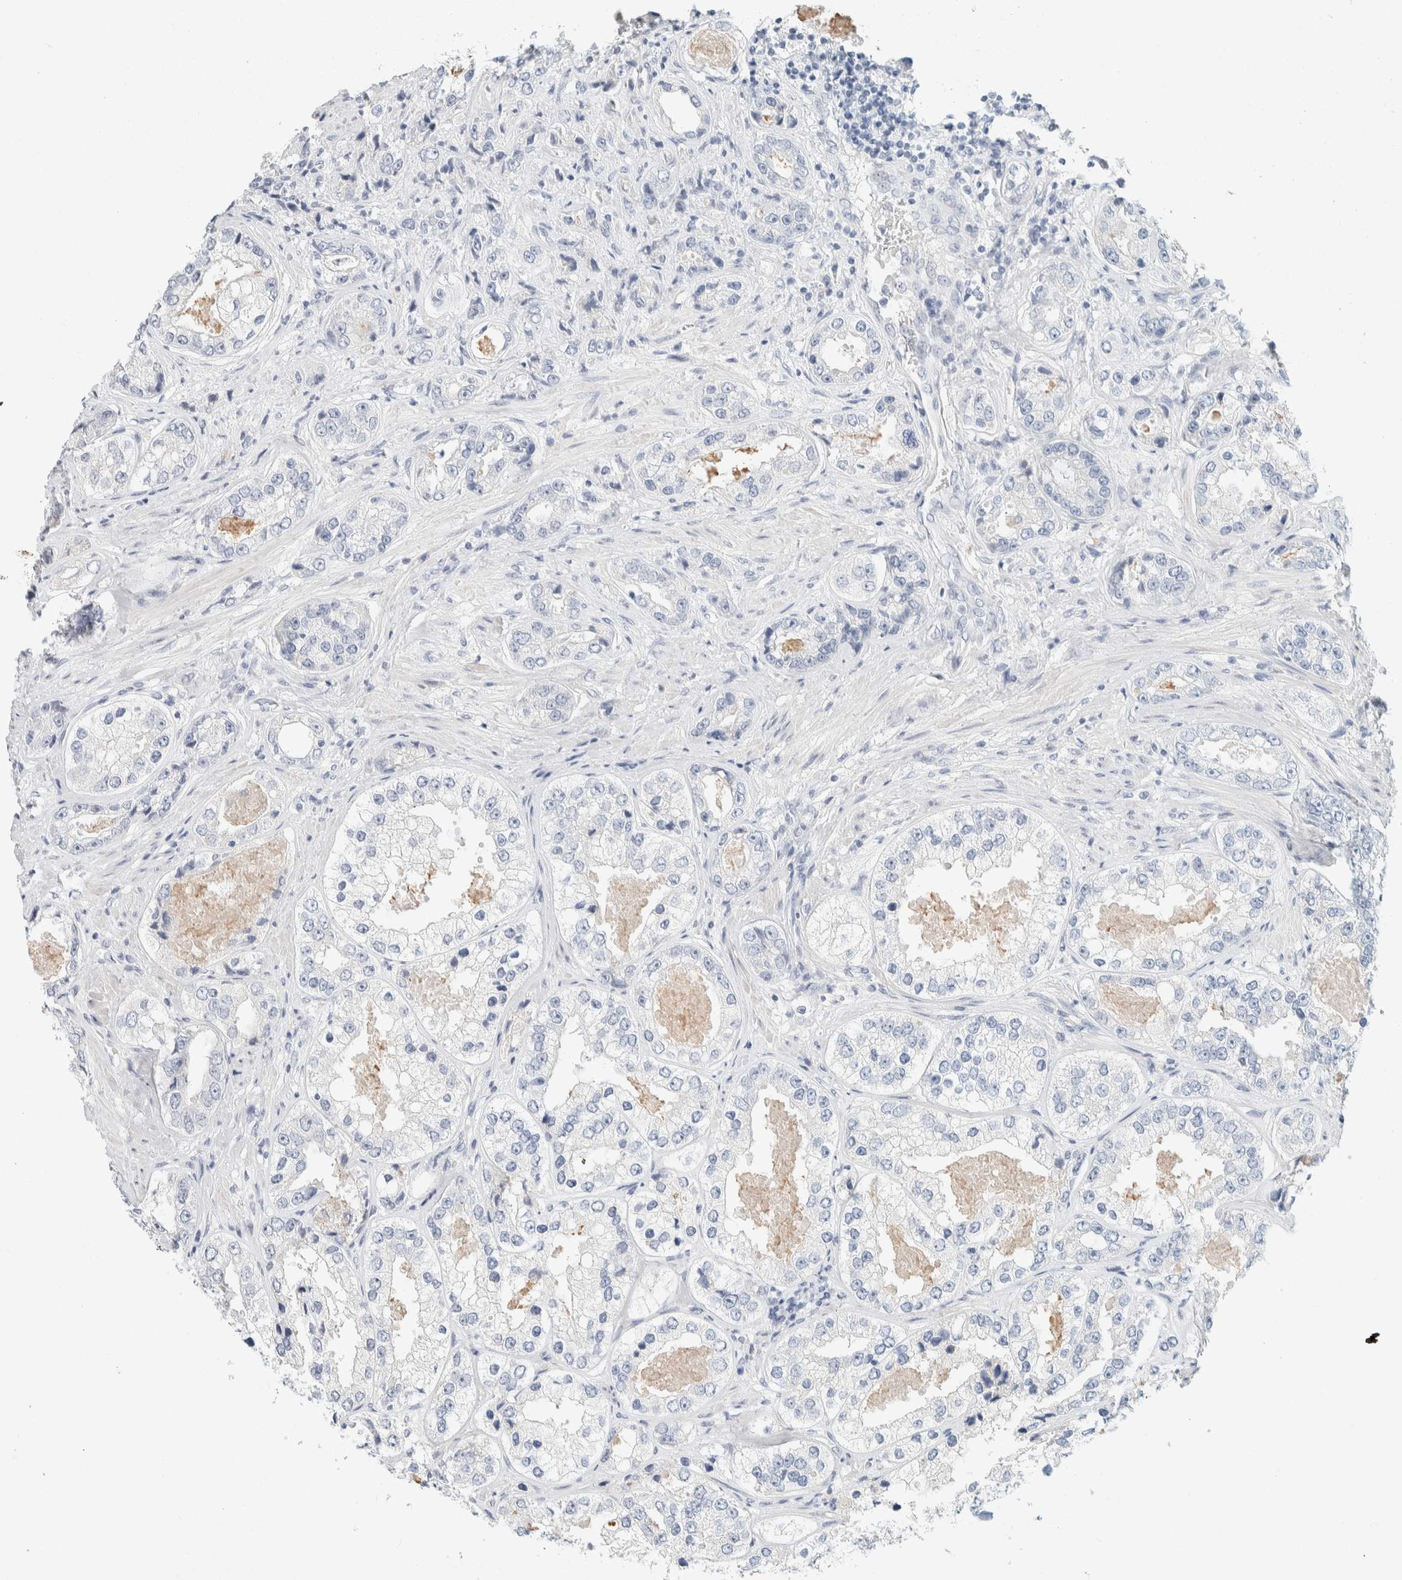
{"staining": {"intensity": "negative", "quantity": "none", "location": "none"}, "tissue": "prostate cancer", "cell_type": "Tumor cells", "image_type": "cancer", "snomed": [{"axis": "morphology", "description": "Adenocarcinoma, High grade"}, {"axis": "topography", "description": "Prostate"}], "caption": "High magnification brightfield microscopy of high-grade adenocarcinoma (prostate) stained with DAB (brown) and counterstained with hematoxylin (blue): tumor cells show no significant positivity.", "gene": "ALOX12B", "patient": {"sex": "male", "age": 61}}